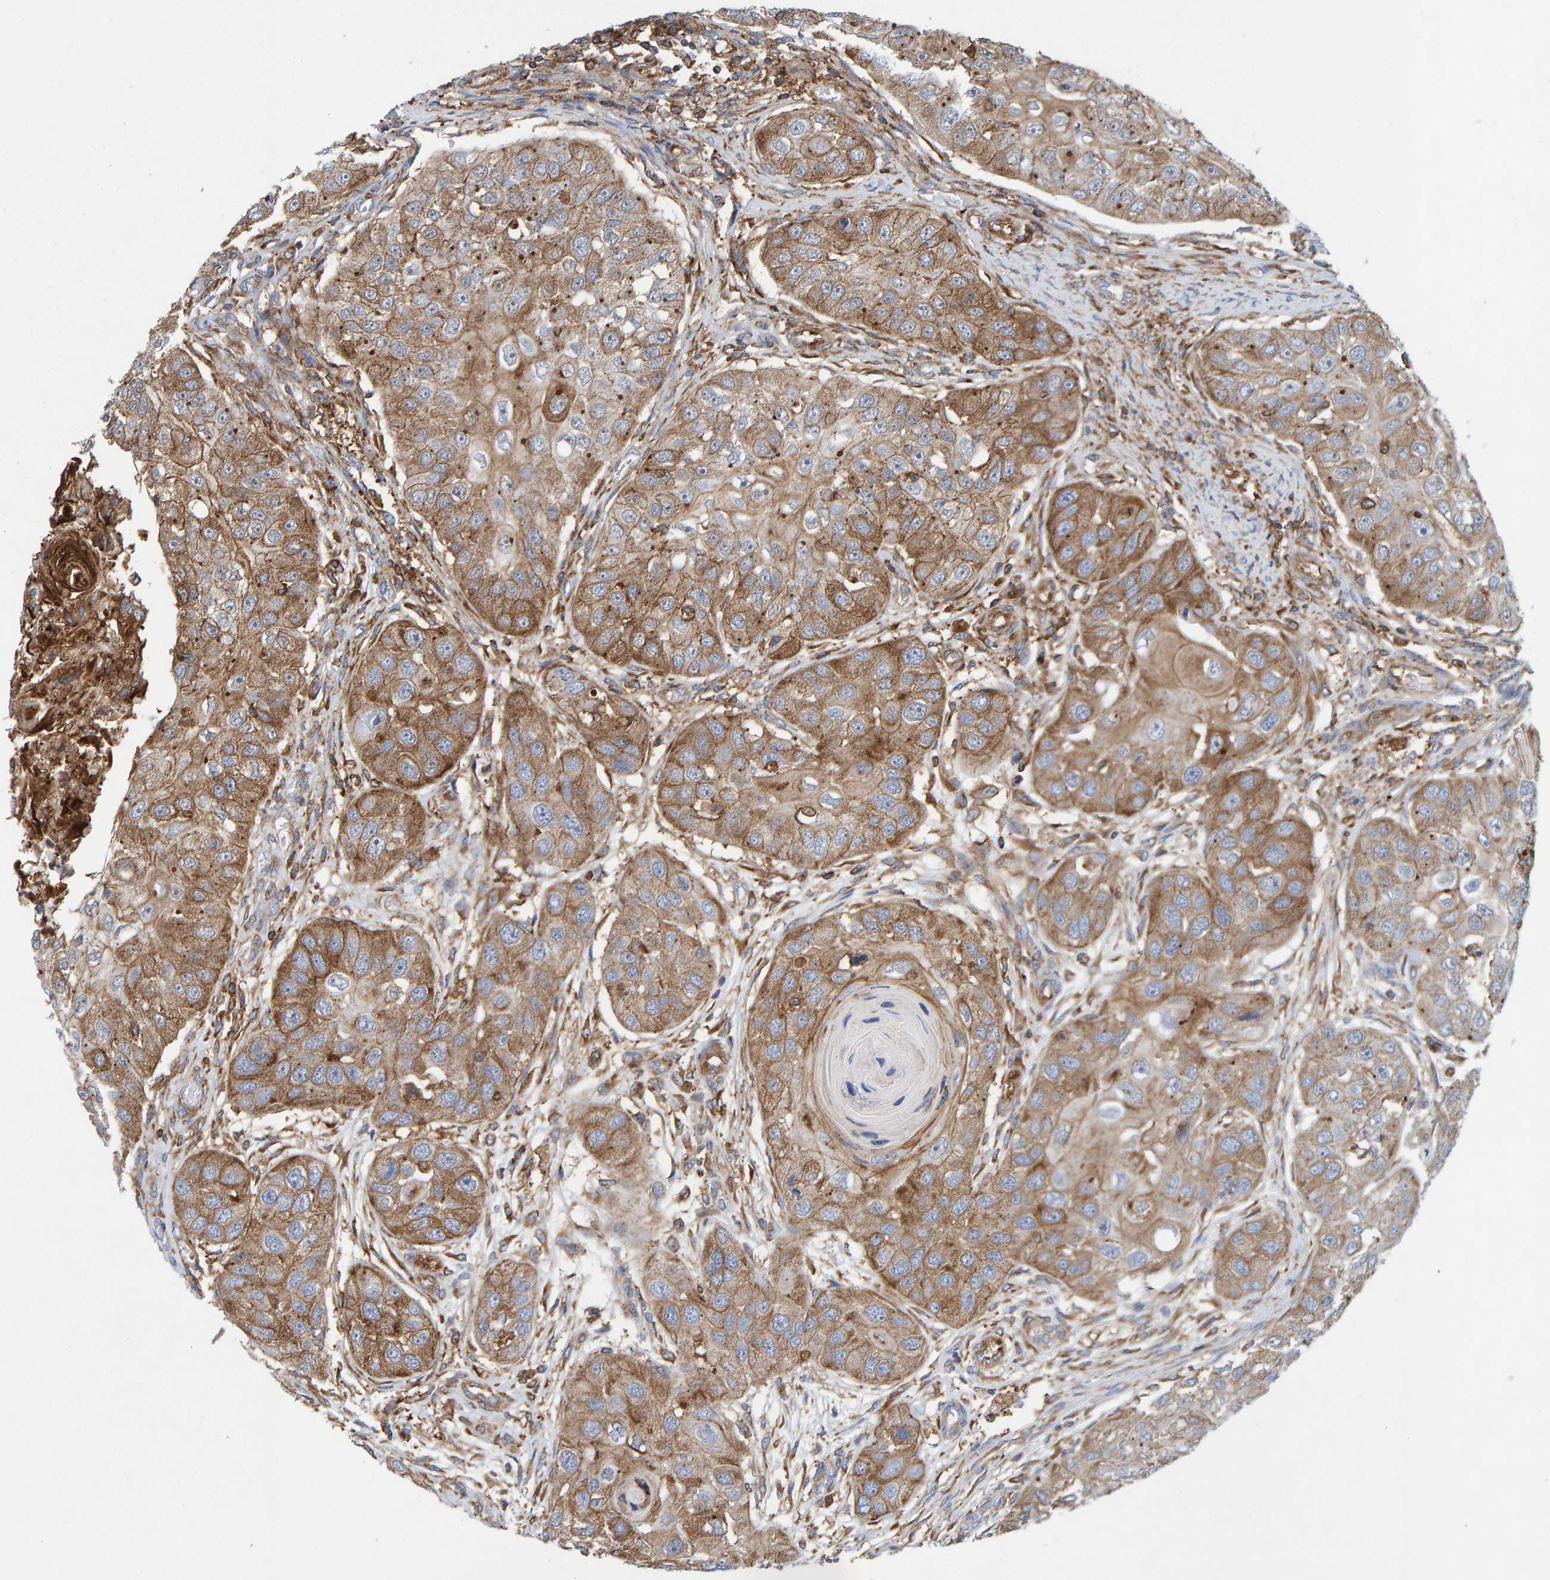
{"staining": {"intensity": "moderate", "quantity": ">75%", "location": "cytoplasmic/membranous"}, "tissue": "head and neck cancer", "cell_type": "Tumor cells", "image_type": "cancer", "snomed": [{"axis": "morphology", "description": "Normal tissue, NOS"}, {"axis": "morphology", "description": "Squamous cell carcinoma, NOS"}, {"axis": "topography", "description": "Skeletal muscle"}, {"axis": "topography", "description": "Head-Neck"}], "caption": "The histopathology image reveals a brown stain indicating the presence of a protein in the cytoplasmic/membranous of tumor cells in head and neck cancer.", "gene": "MVP", "patient": {"sex": "male", "age": 51}}